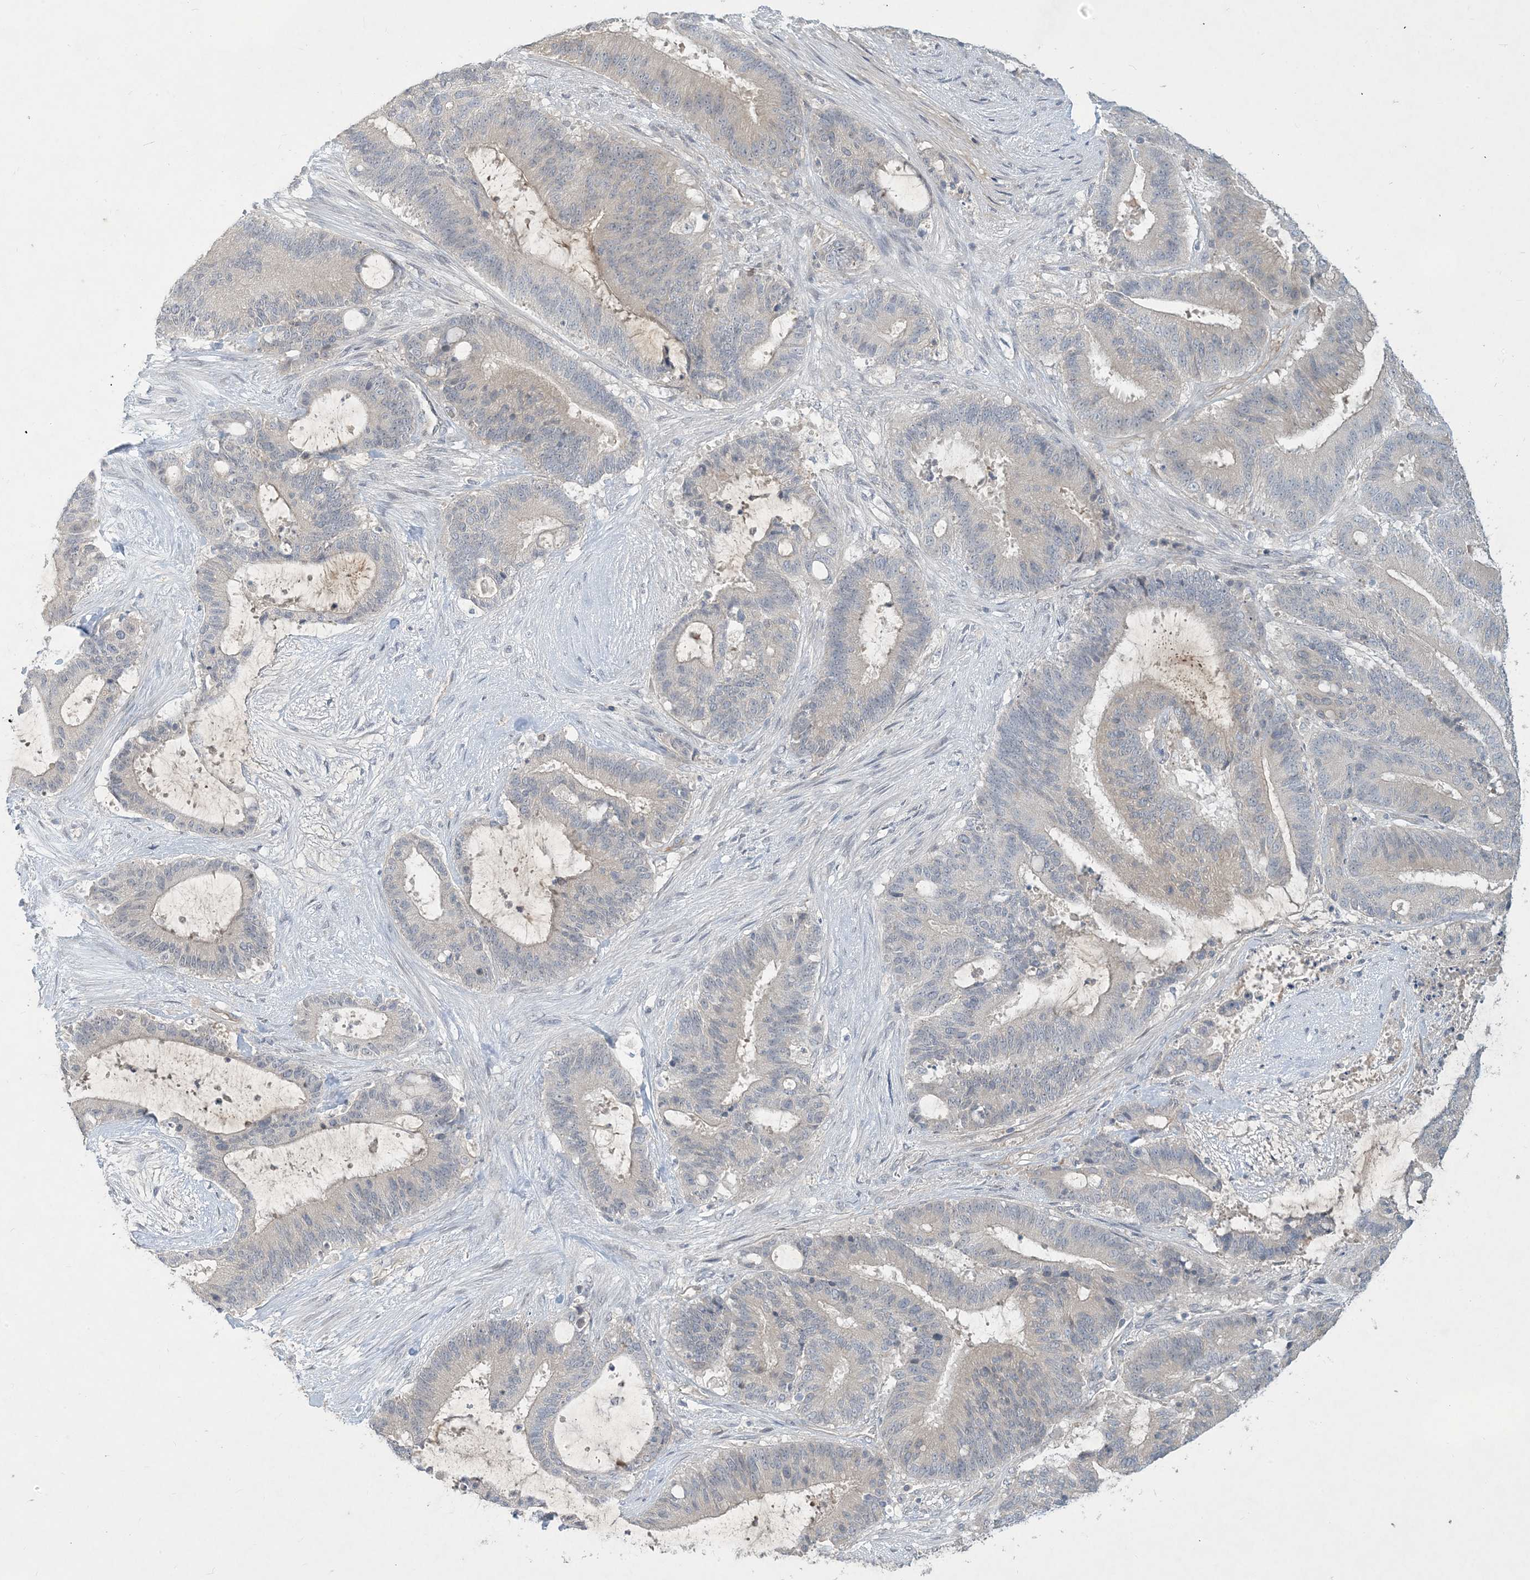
{"staining": {"intensity": "weak", "quantity": "<25%", "location": "cytoplasmic/membranous"}, "tissue": "liver cancer", "cell_type": "Tumor cells", "image_type": "cancer", "snomed": [{"axis": "morphology", "description": "Normal tissue, NOS"}, {"axis": "morphology", "description": "Cholangiocarcinoma"}, {"axis": "topography", "description": "Liver"}, {"axis": "topography", "description": "Peripheral nerve tissue"}], "caption": "High power microscopy image of an IHC photomicrograph of cholangiocarcinoma (liver), revealing no significant staining in tumor cells.", "gene": "CDS1", "patient": {"sex": "female", "age": 73}}